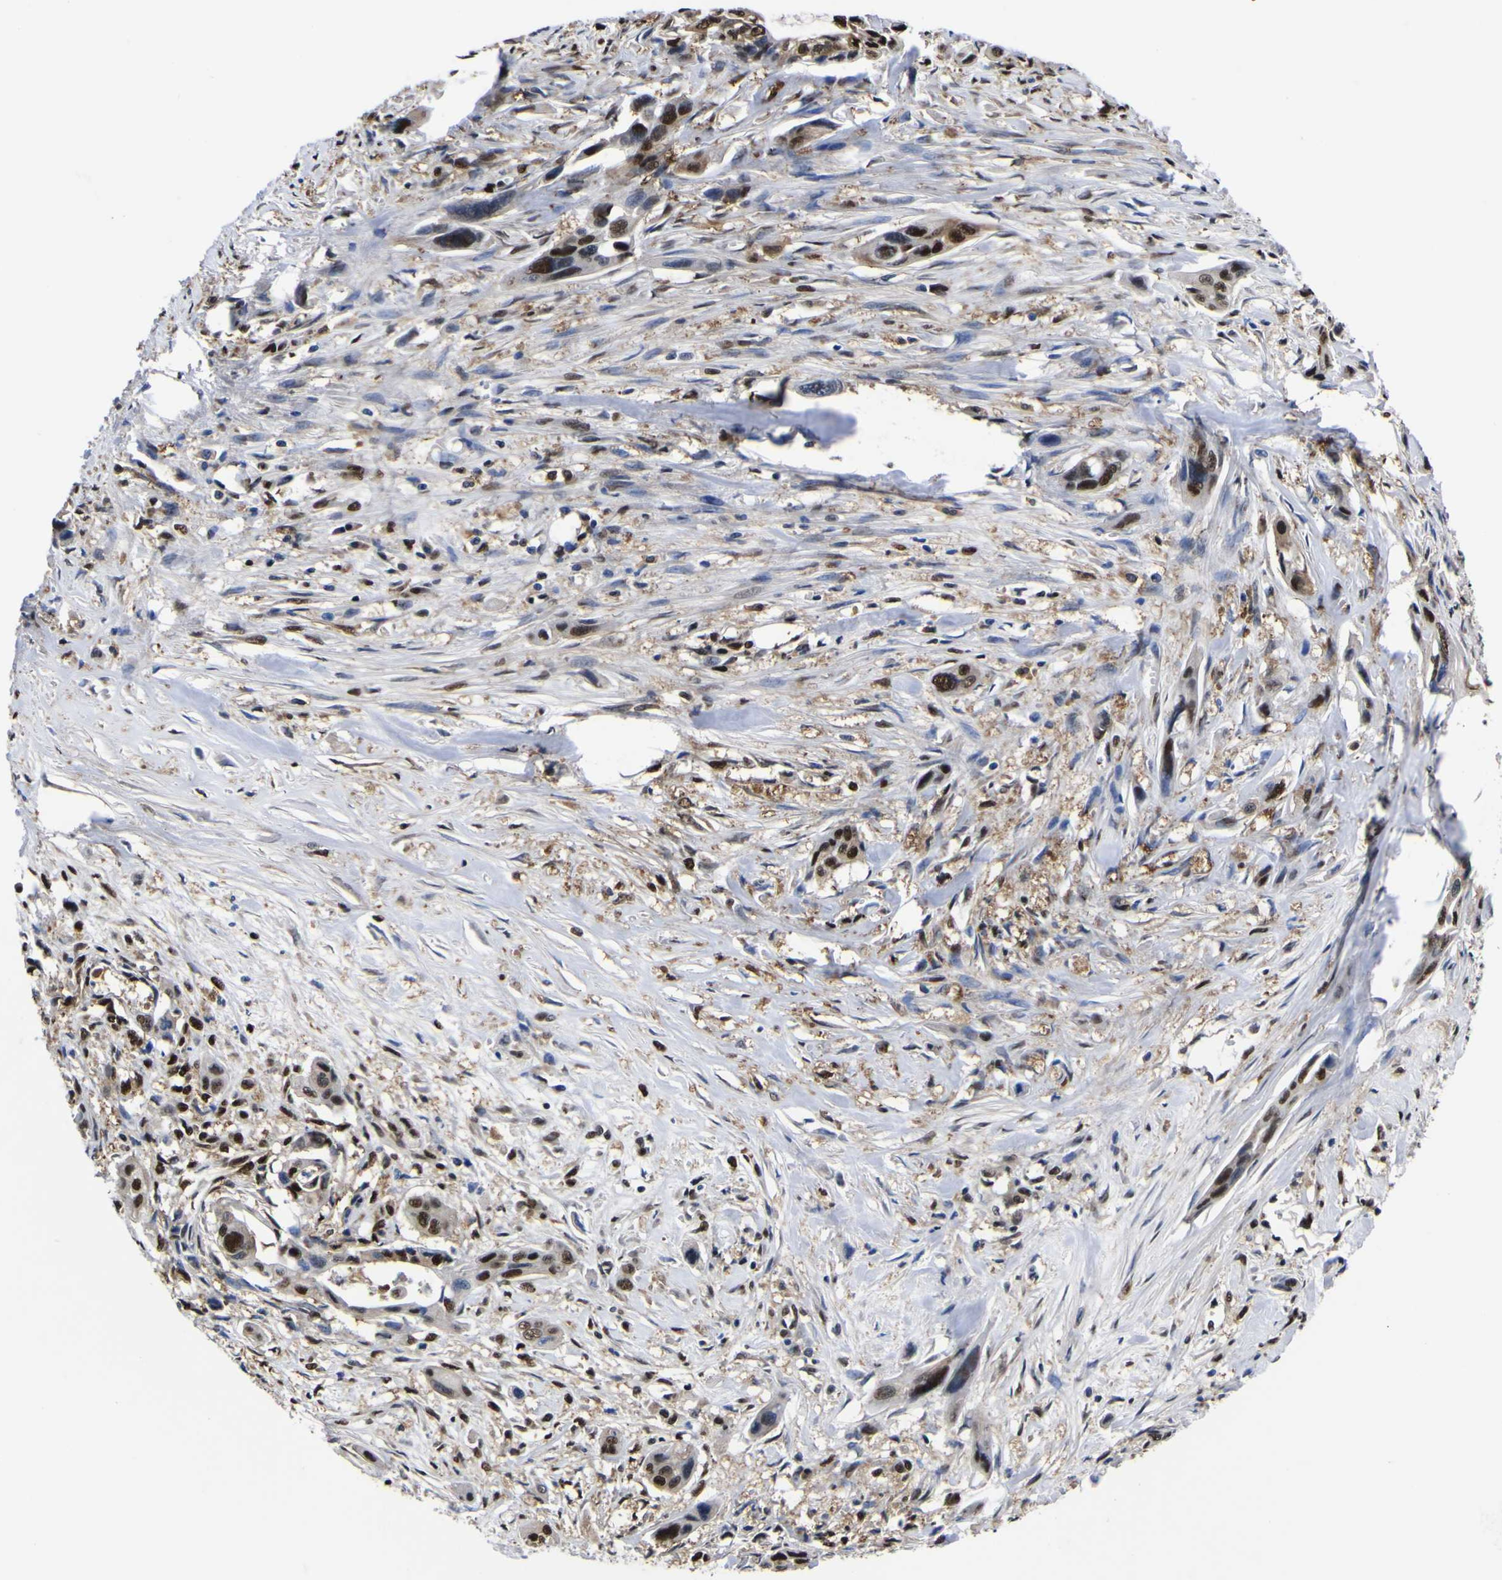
{"staining": {"intensity": "strong", "quantity": ">75%", "location": "nuclear"}, "tissue": "pancreatic cancer", "cell_type": "Tumor cells", "image_type": "cancer", "snomed": [{"axis": "morphology", "description": "Adenocarcinoma, NOS"}, {"axis": "topography", "description": "Pancreas"}], "caption": "High-magnification brightfield microscopy of pancreatic cancer (adenocarcinoma) stained with DAB (3,3'-diaminobenzidine) (brown) and counterstained with hematoxylin (blue). tumor cells exhibit strong nuclear expression is identified in approximately>75% of cells.", "gene": "FAM110B", "patient": {"sex": "male", "age": 73}}